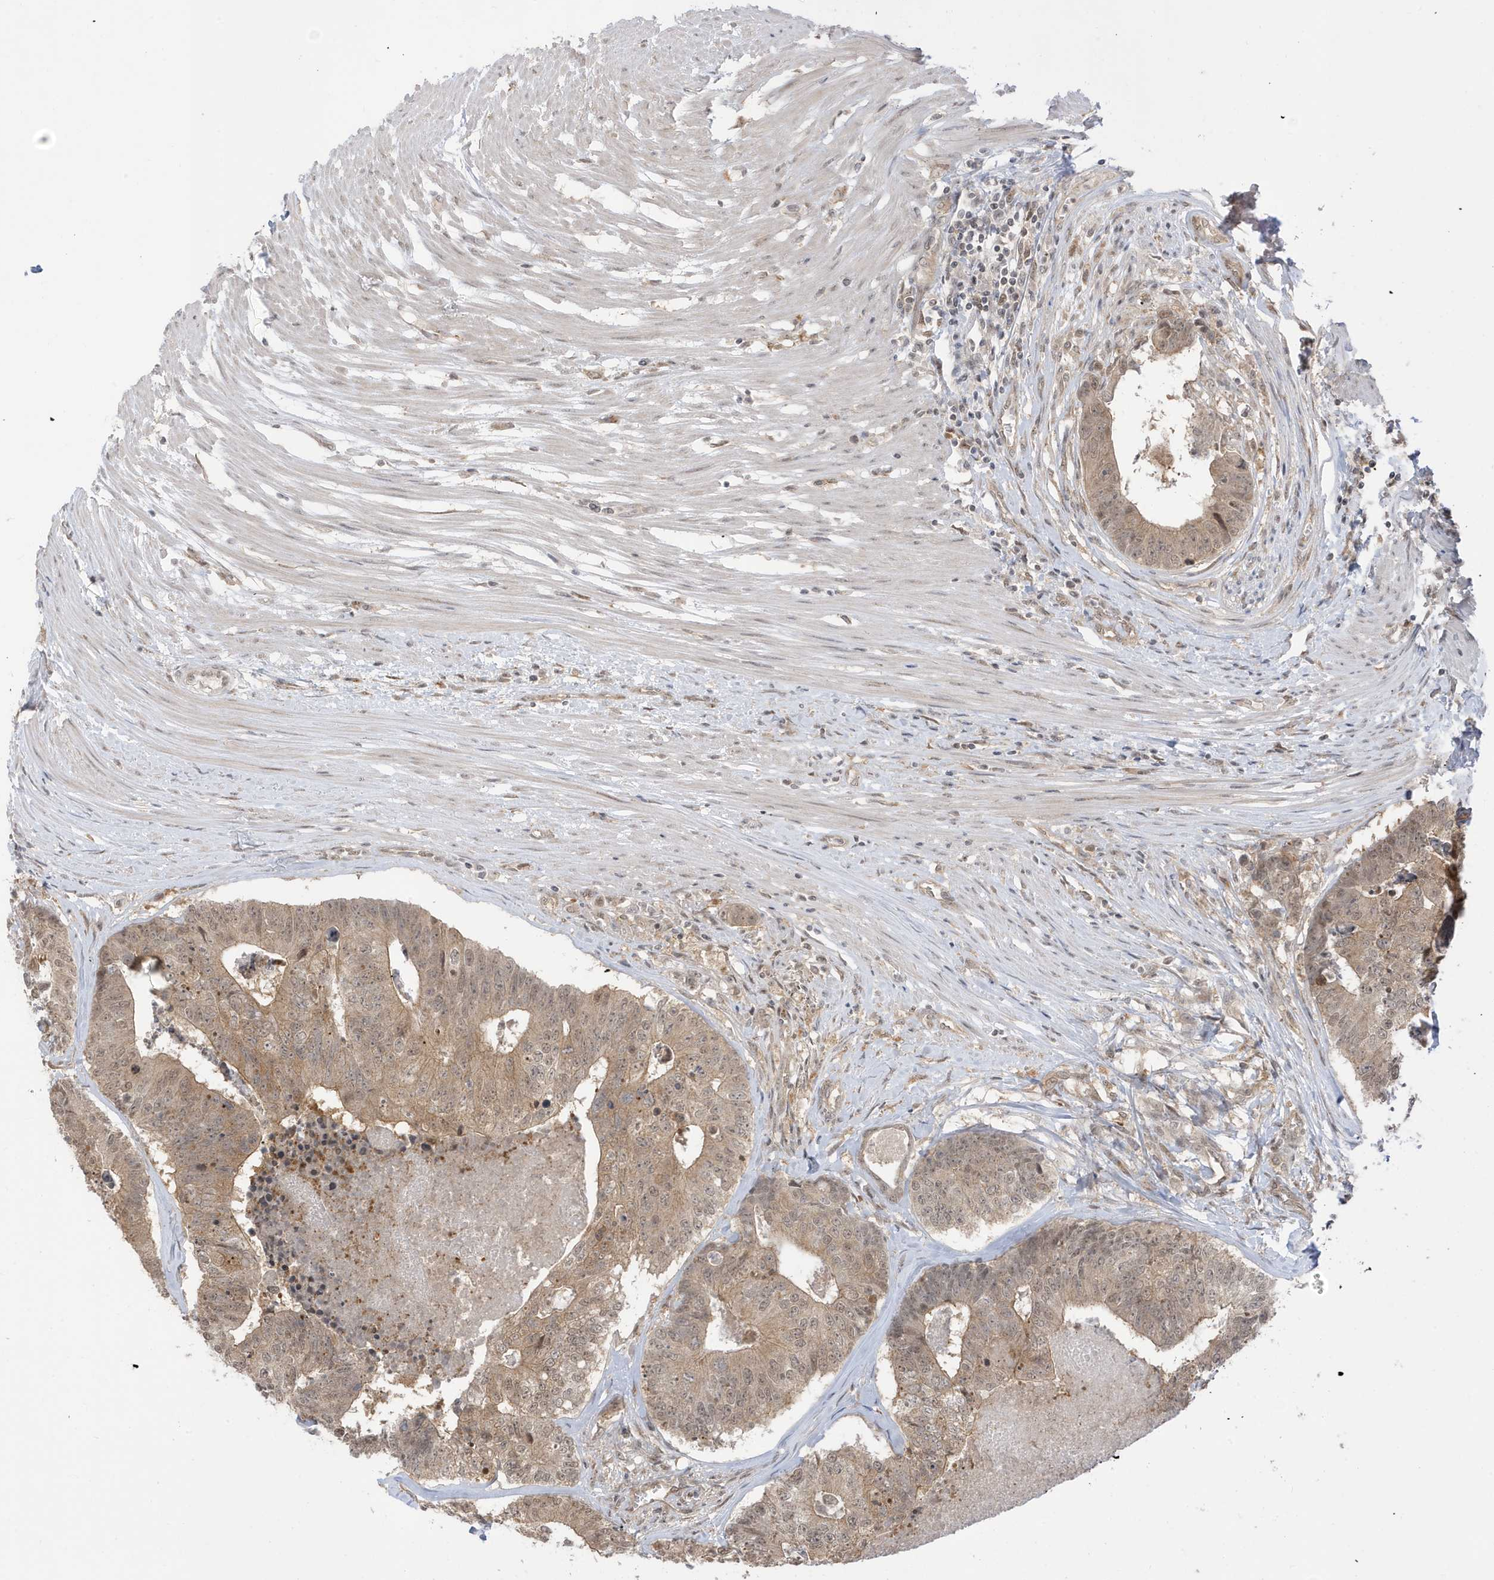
{"staining": {"intensity": "moderate", "quantity": ">75%", "location": "cytoplasmic/membranous,nuclear"}, "tissue": "colorectal cancer", "cell_type": "Tumor cells", "image_type": "cancer", "snomed": [{"axis": "morphology", "description": "Adenocarcinoma, NOS"}, {"axis": "topography", "description": "Colon"}], "caption": "A medium amount of moderate cytoplasmic/membranous and nuclear positivity is seen in about >75% of tumor cells in colorectal adenocarcinoma tissue.", "gene": "TAB3", "patient": {"sex": "female", "age": 67}}